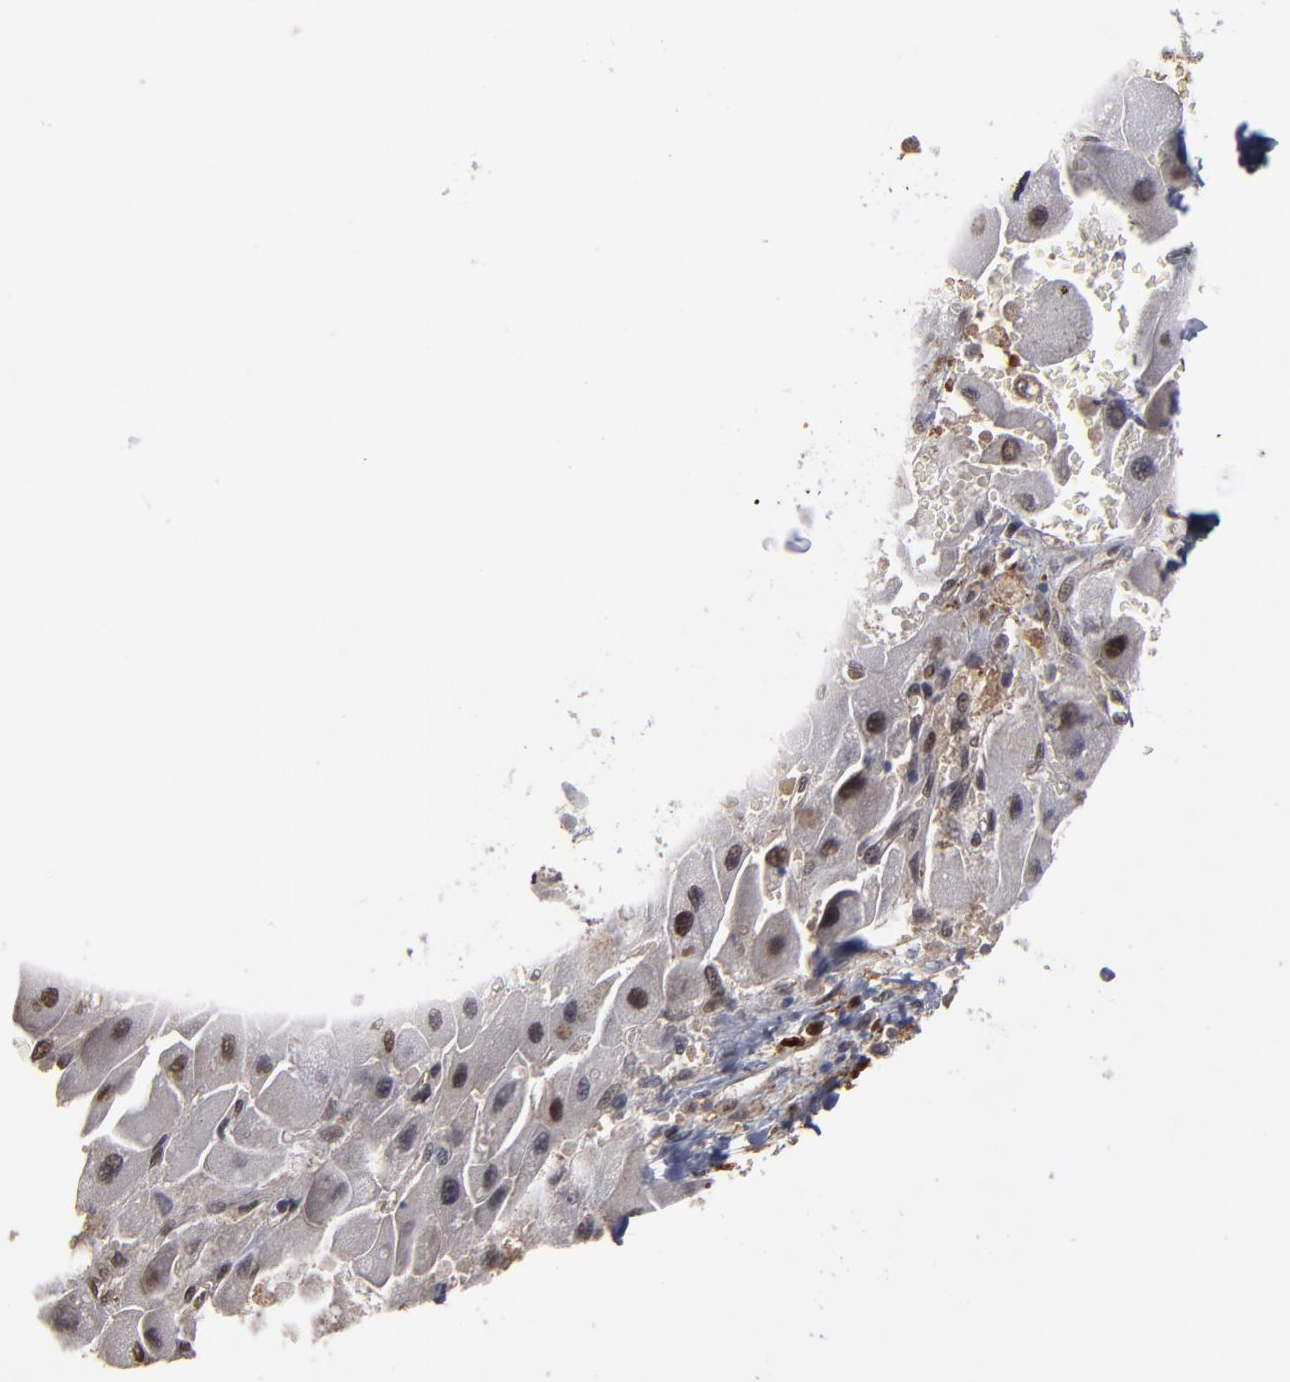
{"staining": {"intensity": "moderate", "quantity": "25%-75%", "location": "cytoplasmic/membranous,nuclear"}, "tissue": "liver cancer", "cell_type": "Tumor cells", "image_type": "cancer", "snomed": [{"axis": "morphology", "description": "Carcinoma, Hepatocellular, NOS"}, {"axis": "topography", "description": "Liver"}], "caption": "About 25%-75% of tumor cells in human liver cancer reveal moderate cytoplasmic/membranous and nuclear protein expression as visualized by brown immunohistochemical staining.", "gene": "HUWE1", "patient": {"sex": "male", "age": 24}}